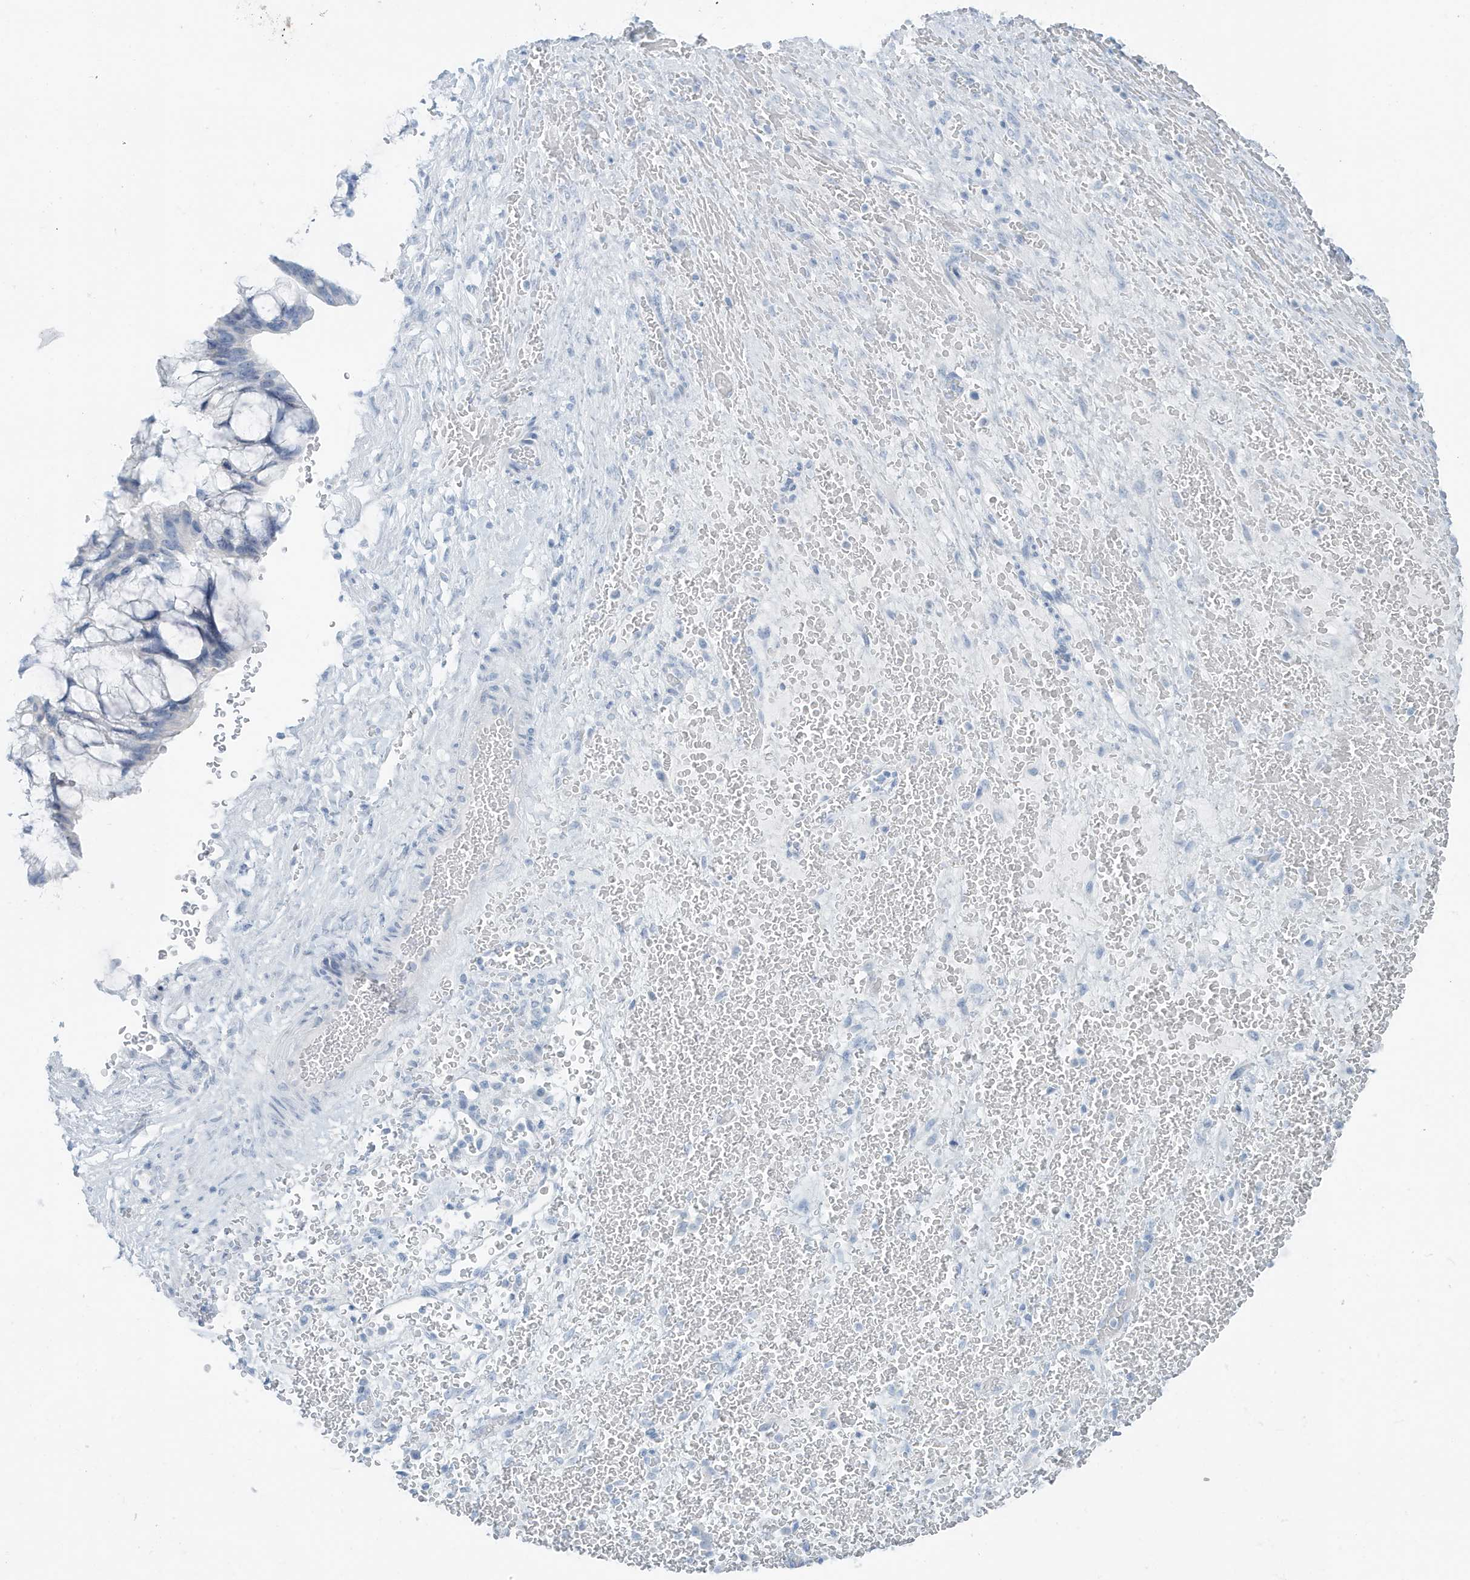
{"staining": {"intensity": "negative", "quantity": "none", "location": "none"}, "tissue": "ovarian cancer", "cell_type": "Tumor cells", "image_type": "cancer", "snomed": [{"axis": "morphology", "description": "Cystadenocarcinoma, mucinous, NOS"}, {"axis": "topography", "description": "Ovary"}], "caption": "Tumor cells show no significant protein staining in ovarian mucinous cystadenocarcinoma.", "gene": "ZFP64", "patient": {"sex": "female", "age": 37}}